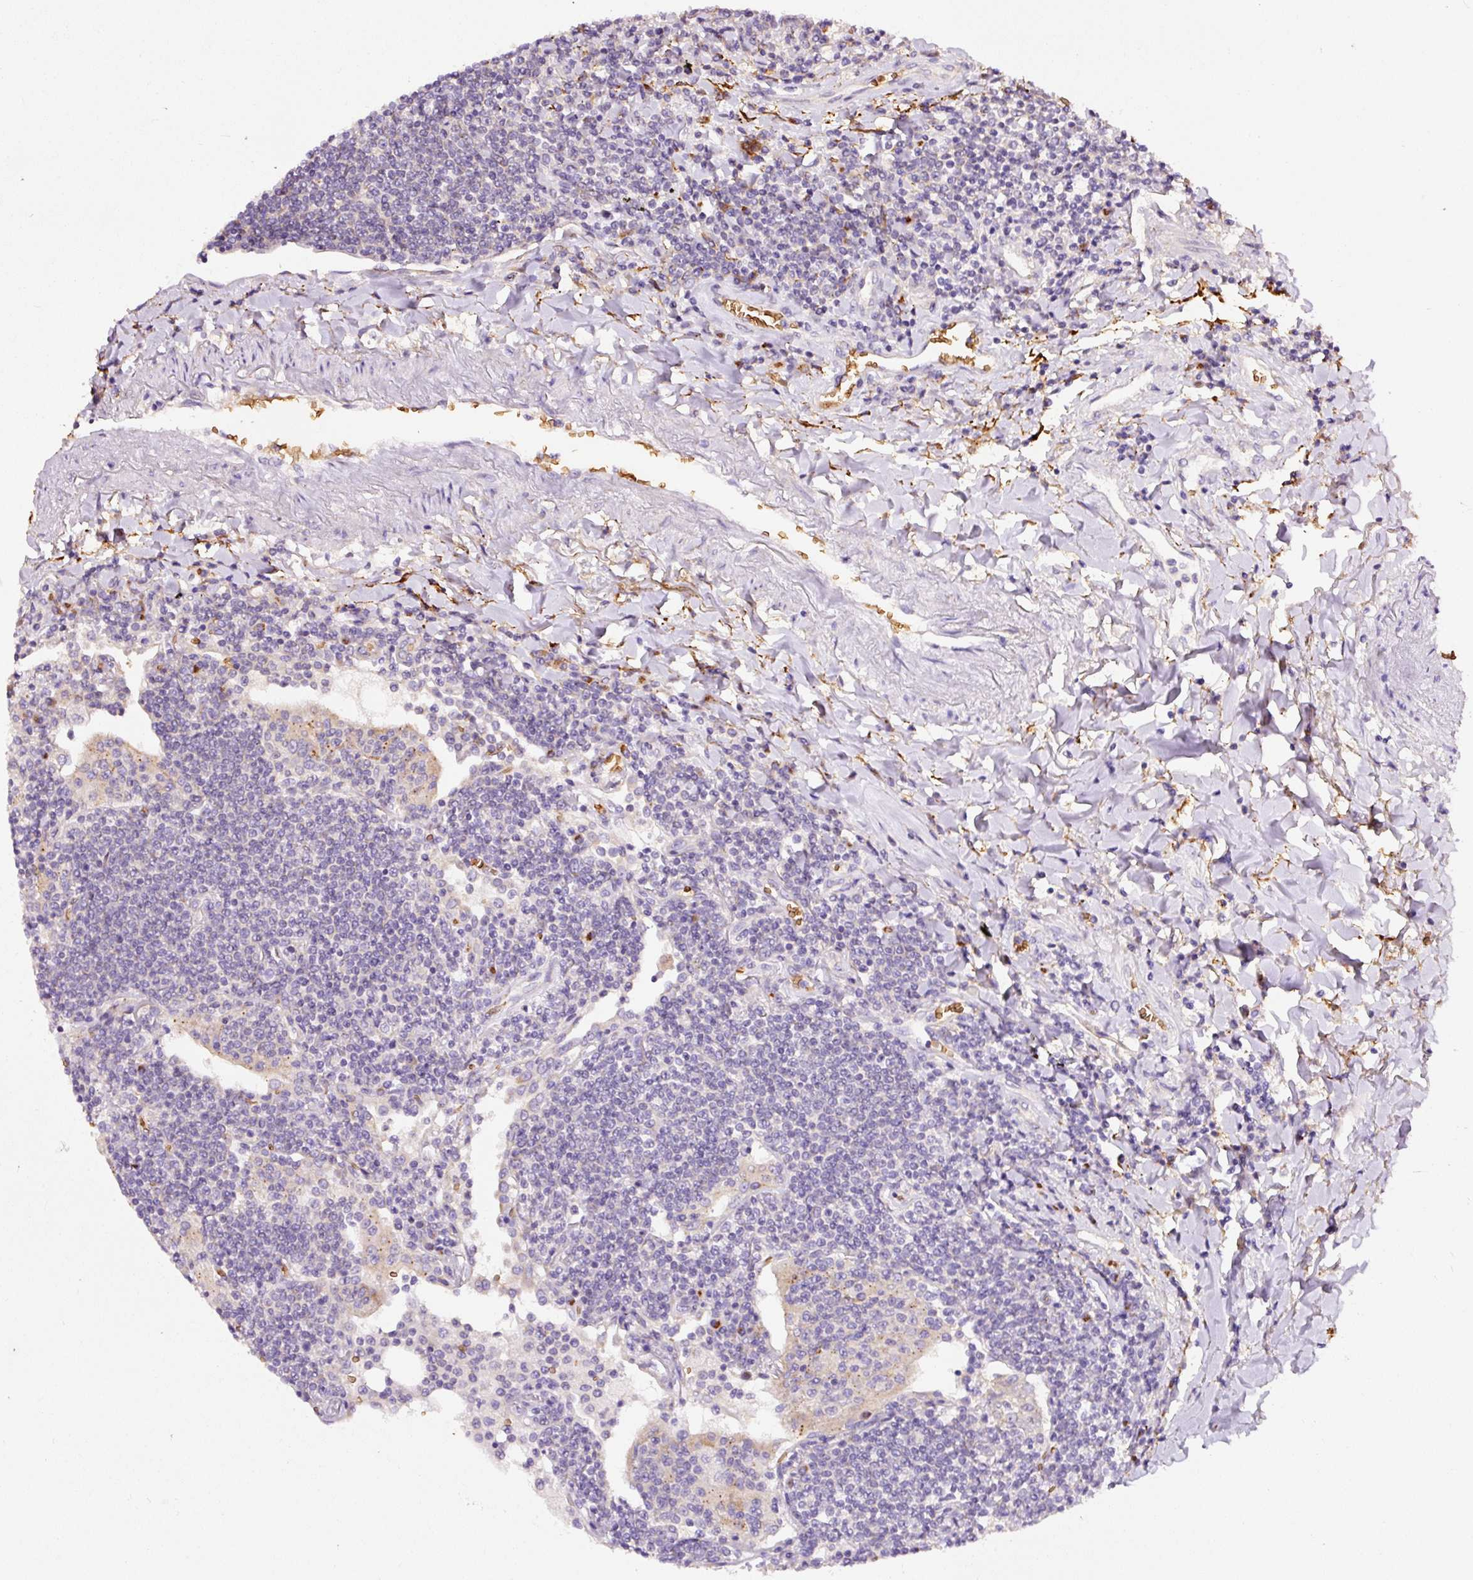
{"staining": {"intensity": "negative", "quantity": "none", "location": "none"}, "tissue": "lymphoma", "cell_type": "Tumor cells", "image_type": "cancer", "snomed": [{"axis": "morphology", "description": "Malignant lymphoma, non-Hodgkin's type, Low grade"}, {"axis": "topography", "description": "Lung"}], "caption": "DAB immunohistochemical staining of human lymphoma exhibits no significant positivity in tumor cells.", "gene": "PRRC2A", "patient": {"sex": "female", "age": 71}}